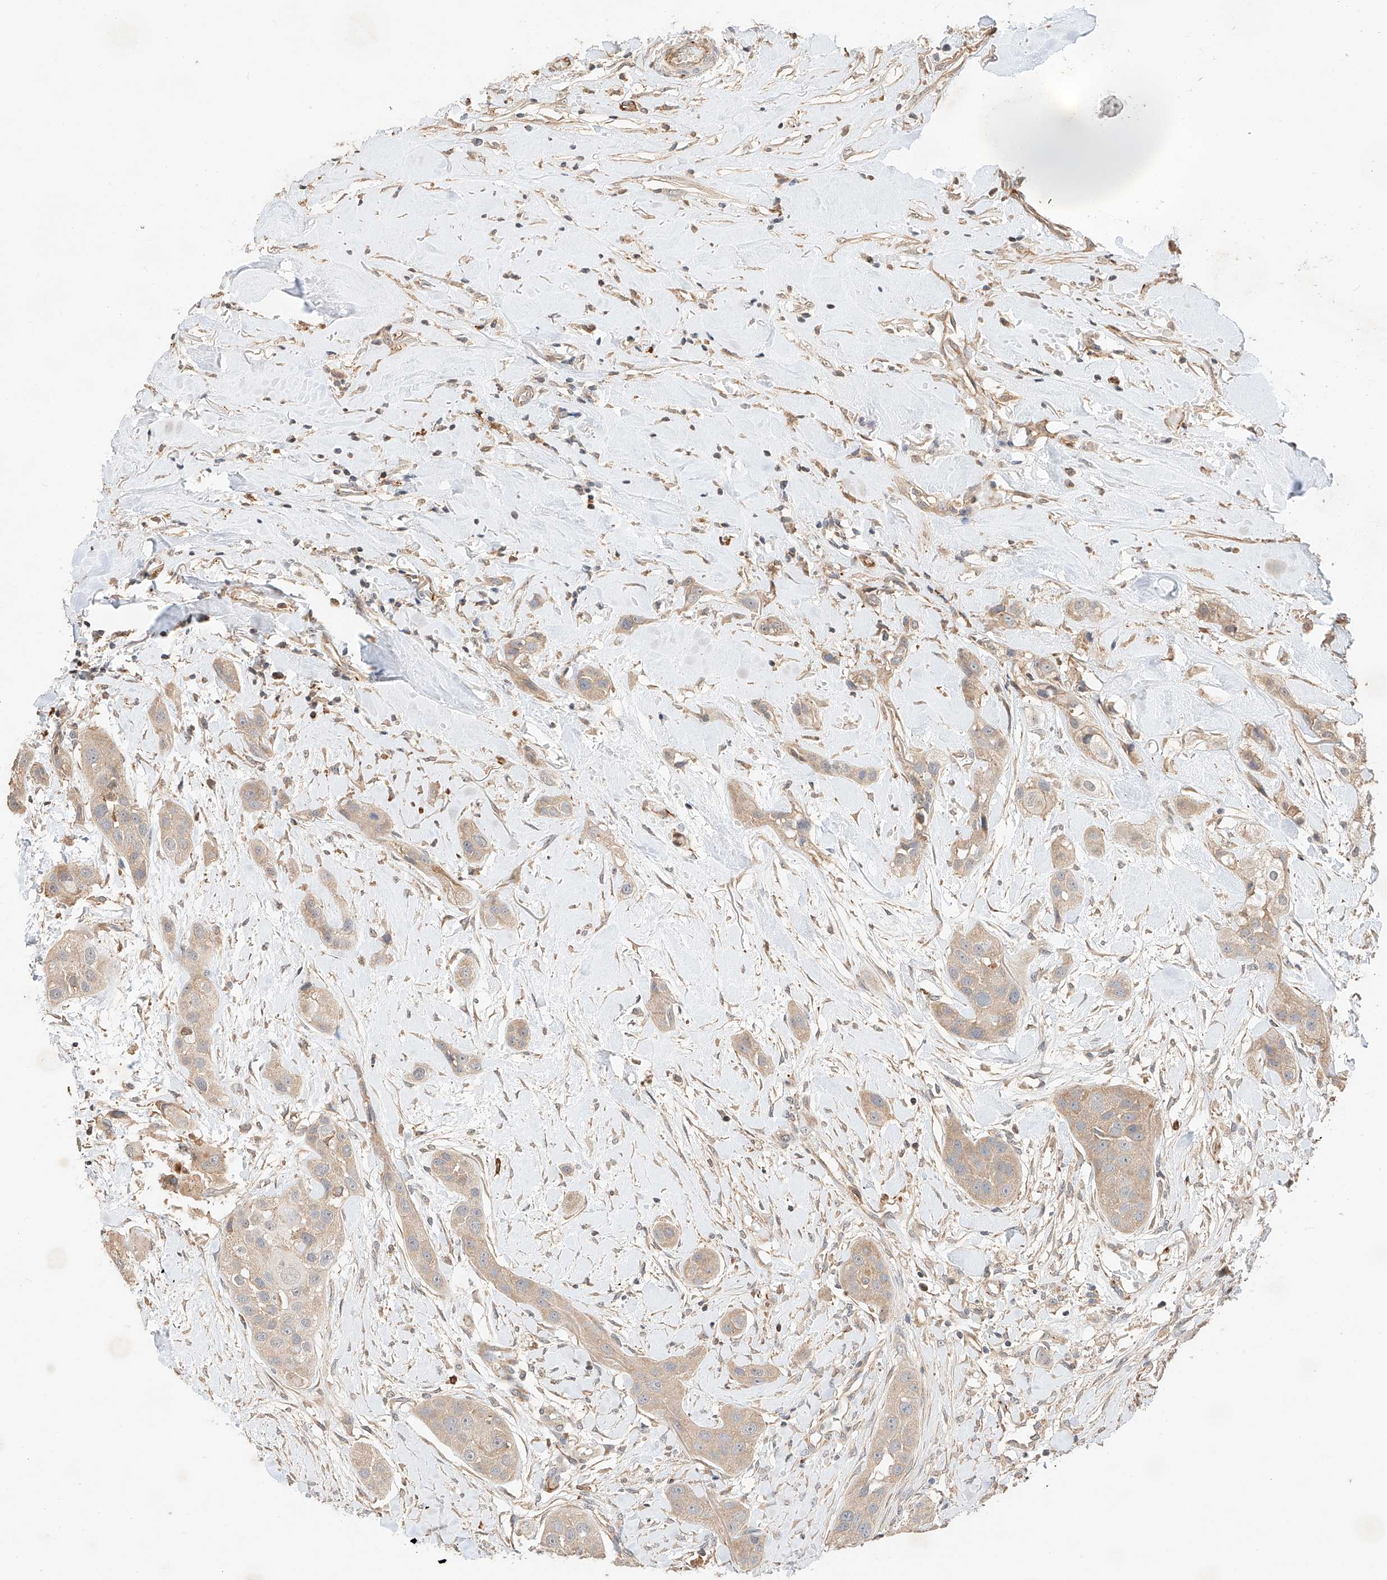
{"staining": {"intensity": "negative", "quantity": "none", "location": "none"}, "tissue": "head and neck cancer", "cell_type": "Tumor cells", "image_type": "cancer", "snomed": [{"axis": "morphology", "description": "Normal tissue, NOS"}, {"axis": "morphology", "description": "Squamous cell carcinoma, NOS"}, {"axis": "topography", "description": "Skeletal muscle"}, {"axis": "topography", "description": "Head-Neck"}], "caption": "Immunohistochemistry (IHC) micrograph of neoplastic tissue: human head and neck squamous cell carcinoma stained with DAB exhibits no significant protein expression in tumor cells.", "gene": "SUSD6", "patient": {"sex": "male", "age": 51}}